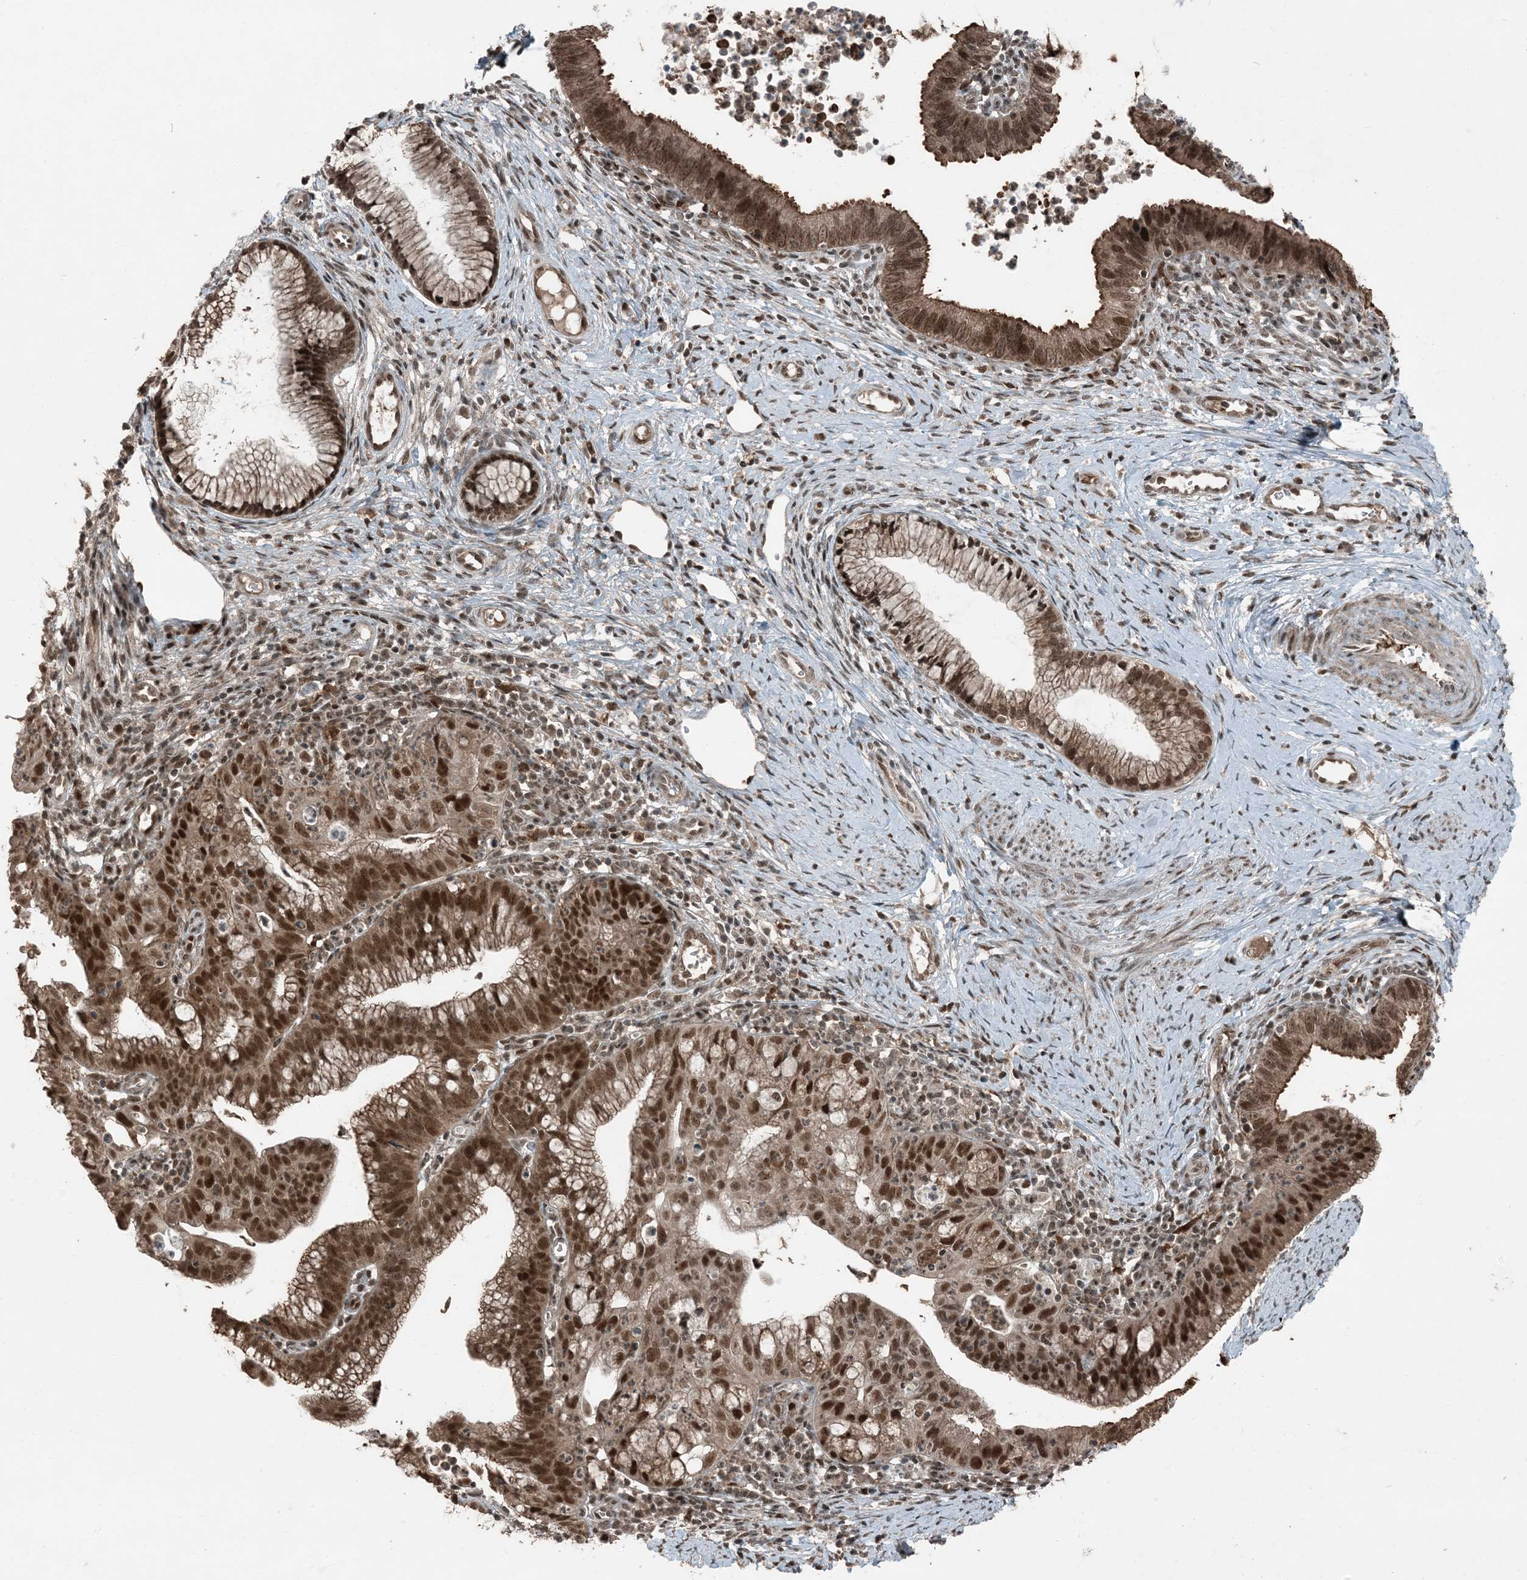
{"staining": {"intensity": "strong", "quantity": ">75%", "location": "cytoplasmic/membranous,nuclear"}, "tissue": "cervical cancer", "cell_type": "Tumor cells", "image_type": "cancer", "snomed": [{"axis": "morphology", "description": "Adenocarcinoma, NOS"}, {"axis": "topography", "description": "Cervix"}], "caption": "There is high levels of strong cytoplasmic/membranous and nuclear staining in tumor cells of cervical cancer (adenocarcinoma), as demonstrated by immunohistochemical staining (brown color).", "gene": "TRAPPC12", "patient": {"sex": "female", "age": 36}}